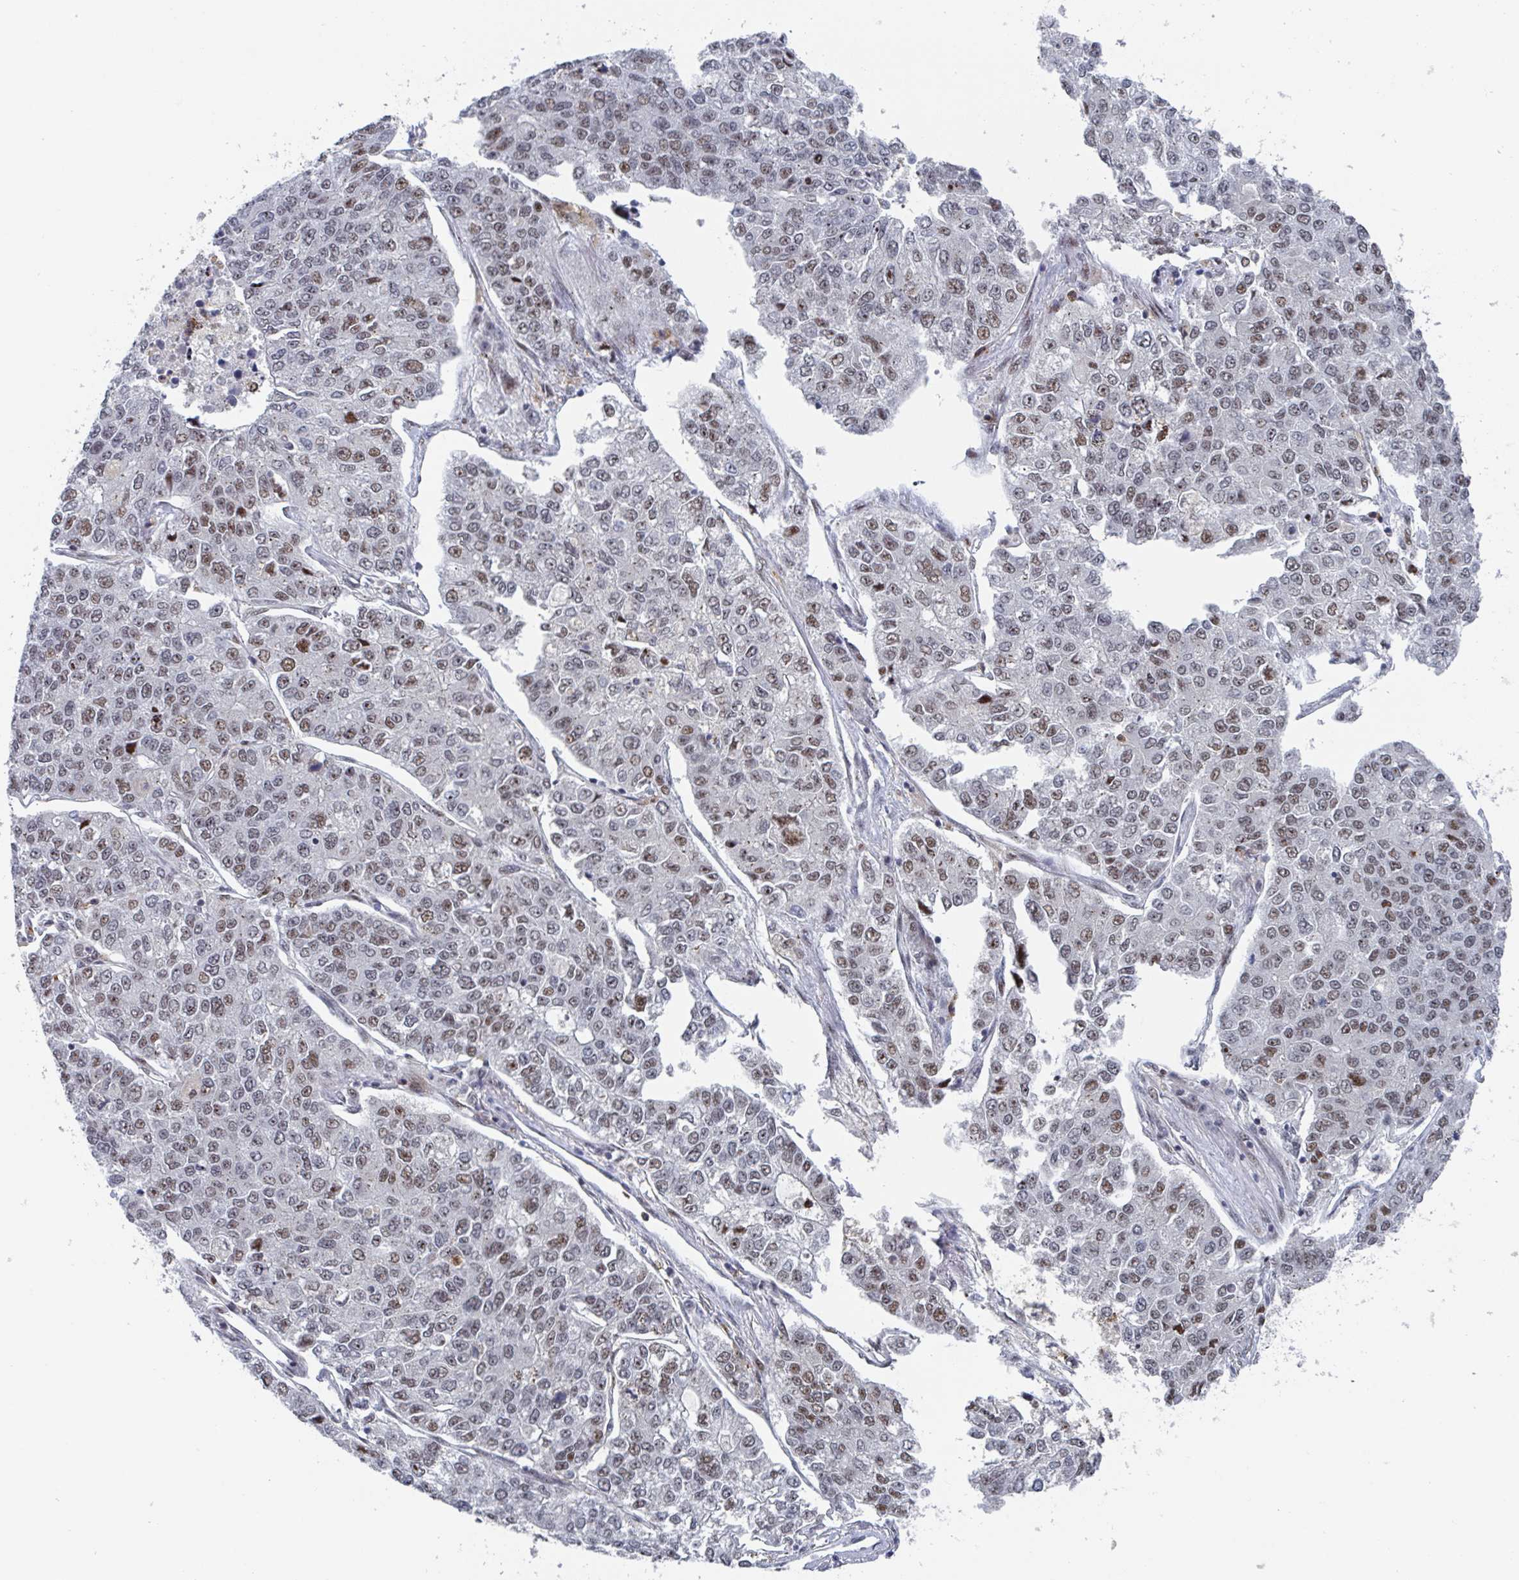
{"staining": {"intensity": "weak", "quantity": "25%-75%", "location": "nuclear"}, "tissue": "lung cancer", "cell_type": "Tumor cells", "image_type": "cancer", "snomed": [{"axis": "morphology", "description": "Adenocarcinoma, NOS"}, {"axis": "topography", "description": "Lung"}], "caption": "Immunohistochemistry (IHC) image of lung cancer (adenocarcinoma) stained for a protein (brown), which exhibits low levels of weak nuclear staining in approximately 25%-75% of tumor cells.", "gene": "RNF212", "patient": {"sex": "male", "age": 49}}